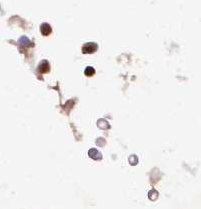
{"staining": {"intensity": "moderate", "quantity": ">75%", "location": "cytoplasmic/membranous,nuclear"}, "tissue": "urothelial cancer", "cell_type": "Tumor cells", "image_type": "cancer", "snomed": [{"axis": "morphology", "description": "Urothelial carcinoma, NOS"}, {"axis": "topography", "description": "Urinary bladder"}], "caption": "A histopathology image of urothelial cancer stained for a protein demonstrates moderate cytoplasmic/membranous and nuclear brown staining in tumor cells.", "gene": "NFAT5", "patient": {"sex": "male", "age": 62}}